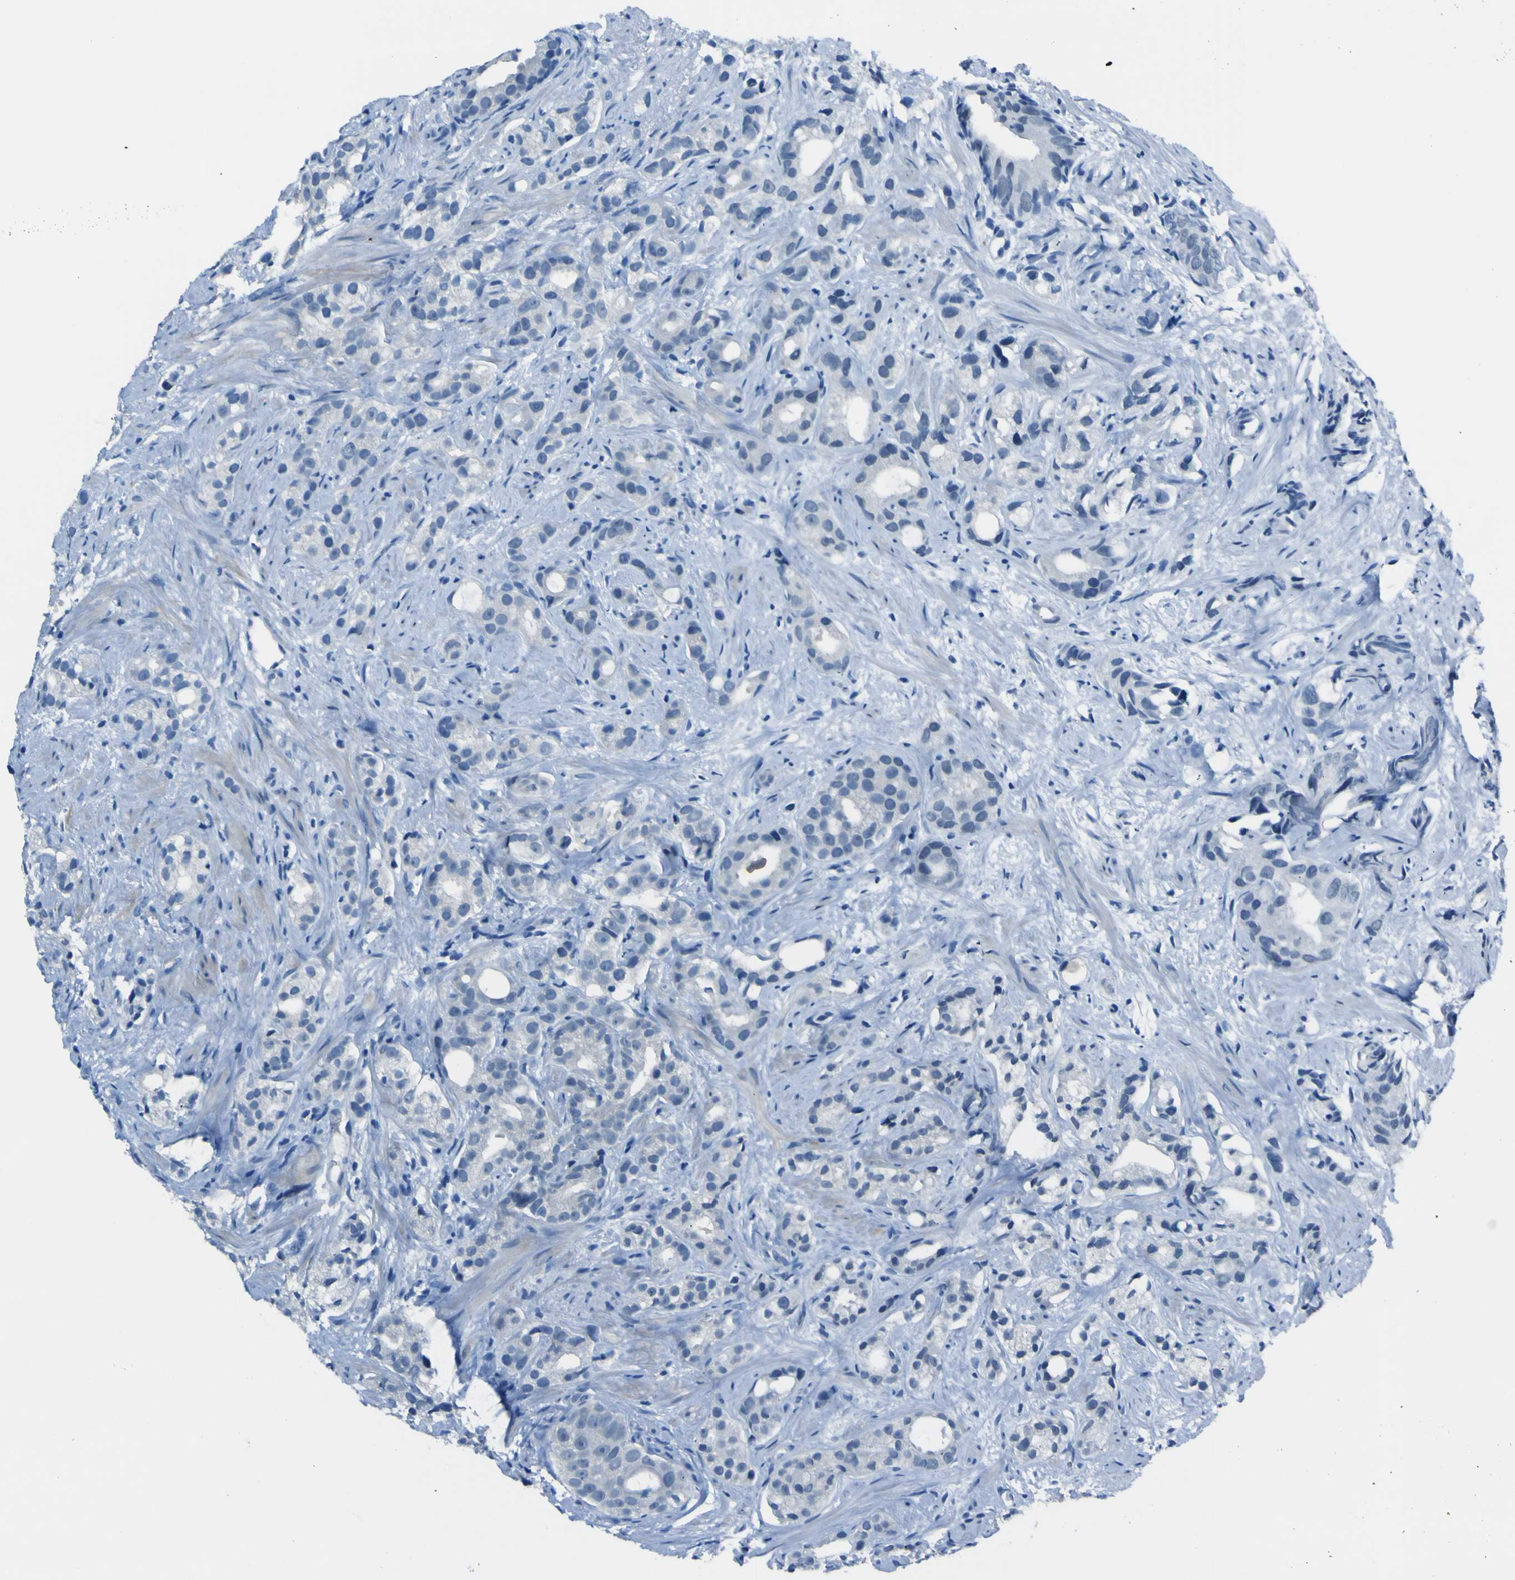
{"staining": {"intensity": "negative", "quantity": "none", "location": "none"}, "tissue": "prostate cancer", "cell_type": "Tumor cells", "image_type": "cancer", "snomed": [{"axis": "morphology", "description": "Adenocarcinoma, Low grade"}, {"axis": "topography", "description": "Prostate"}], "caption": "High magnification brightfield microscopy of adenocarcinoma (low-grade) (prostate) stained with DAB (brown) and counterstained with hematoxylin (blue): tumor cells show no significant expression. (DAB (3,3'-diaminobenzidine) IHC, high magnification).", "gene": "PHKG1", "patient": {"sex": "male", "age": 89}}